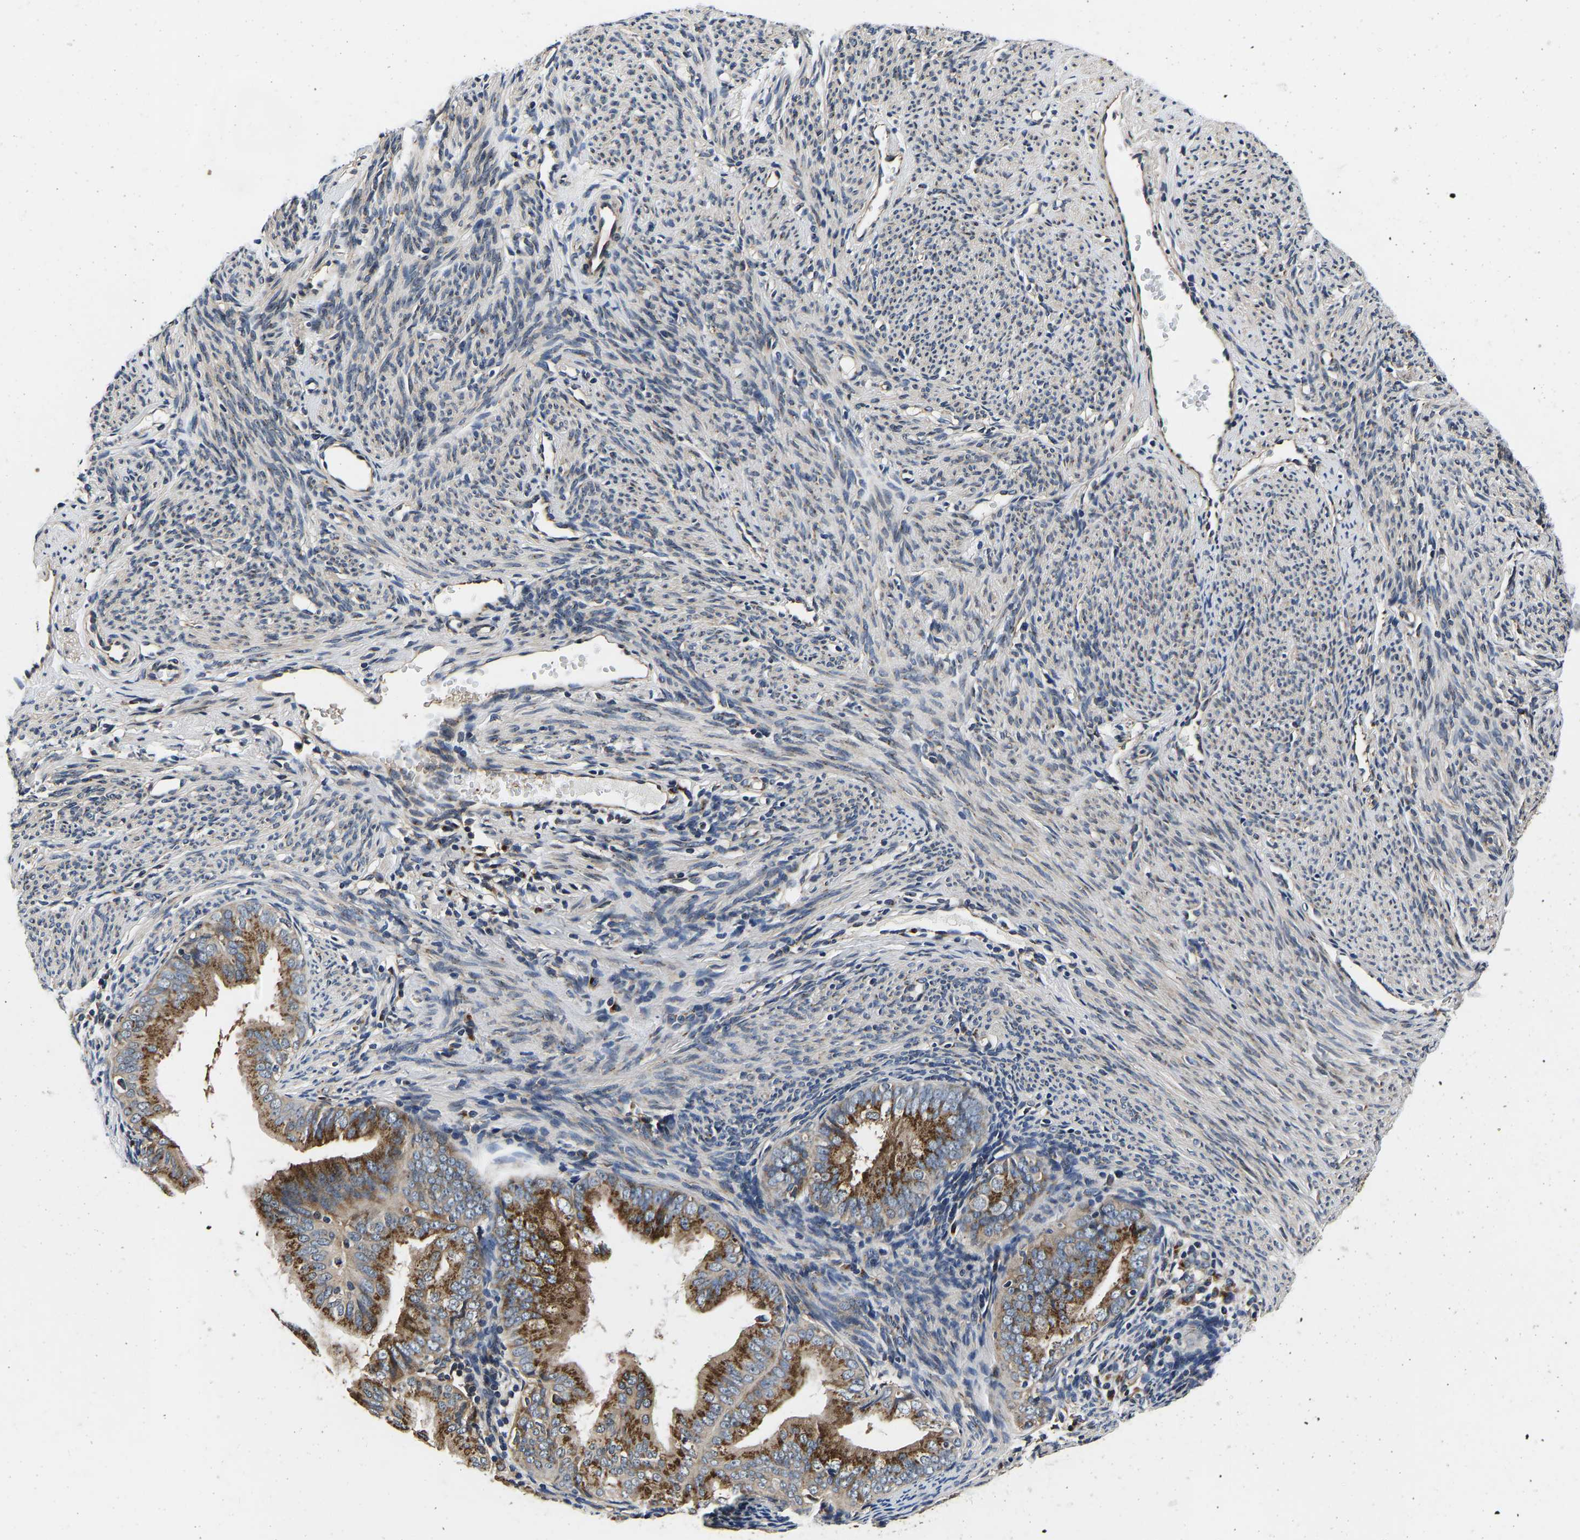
{"staining": {"intensity": "strong", "quantity": ">75%", "location": "cytoplasmic/membranous"}, "tissue": "endometrial cancer", "cell_type": "Tumor cells", "image_type": "cancer", "snomed": [{"axis": "morphology", "description": "Adenocarcinoma, NOS"}, {"axis": "topography", "description": "Endometrium"}], "caption": "This image reveals immunohistochemistry staining of endometrial adenocarcinoma, with high strong cytoplasmic/membranous positivity in approximately >75% of tumor cells.", "gene": "RABAC1", "patient": {"sex": "female", "age": 63}}